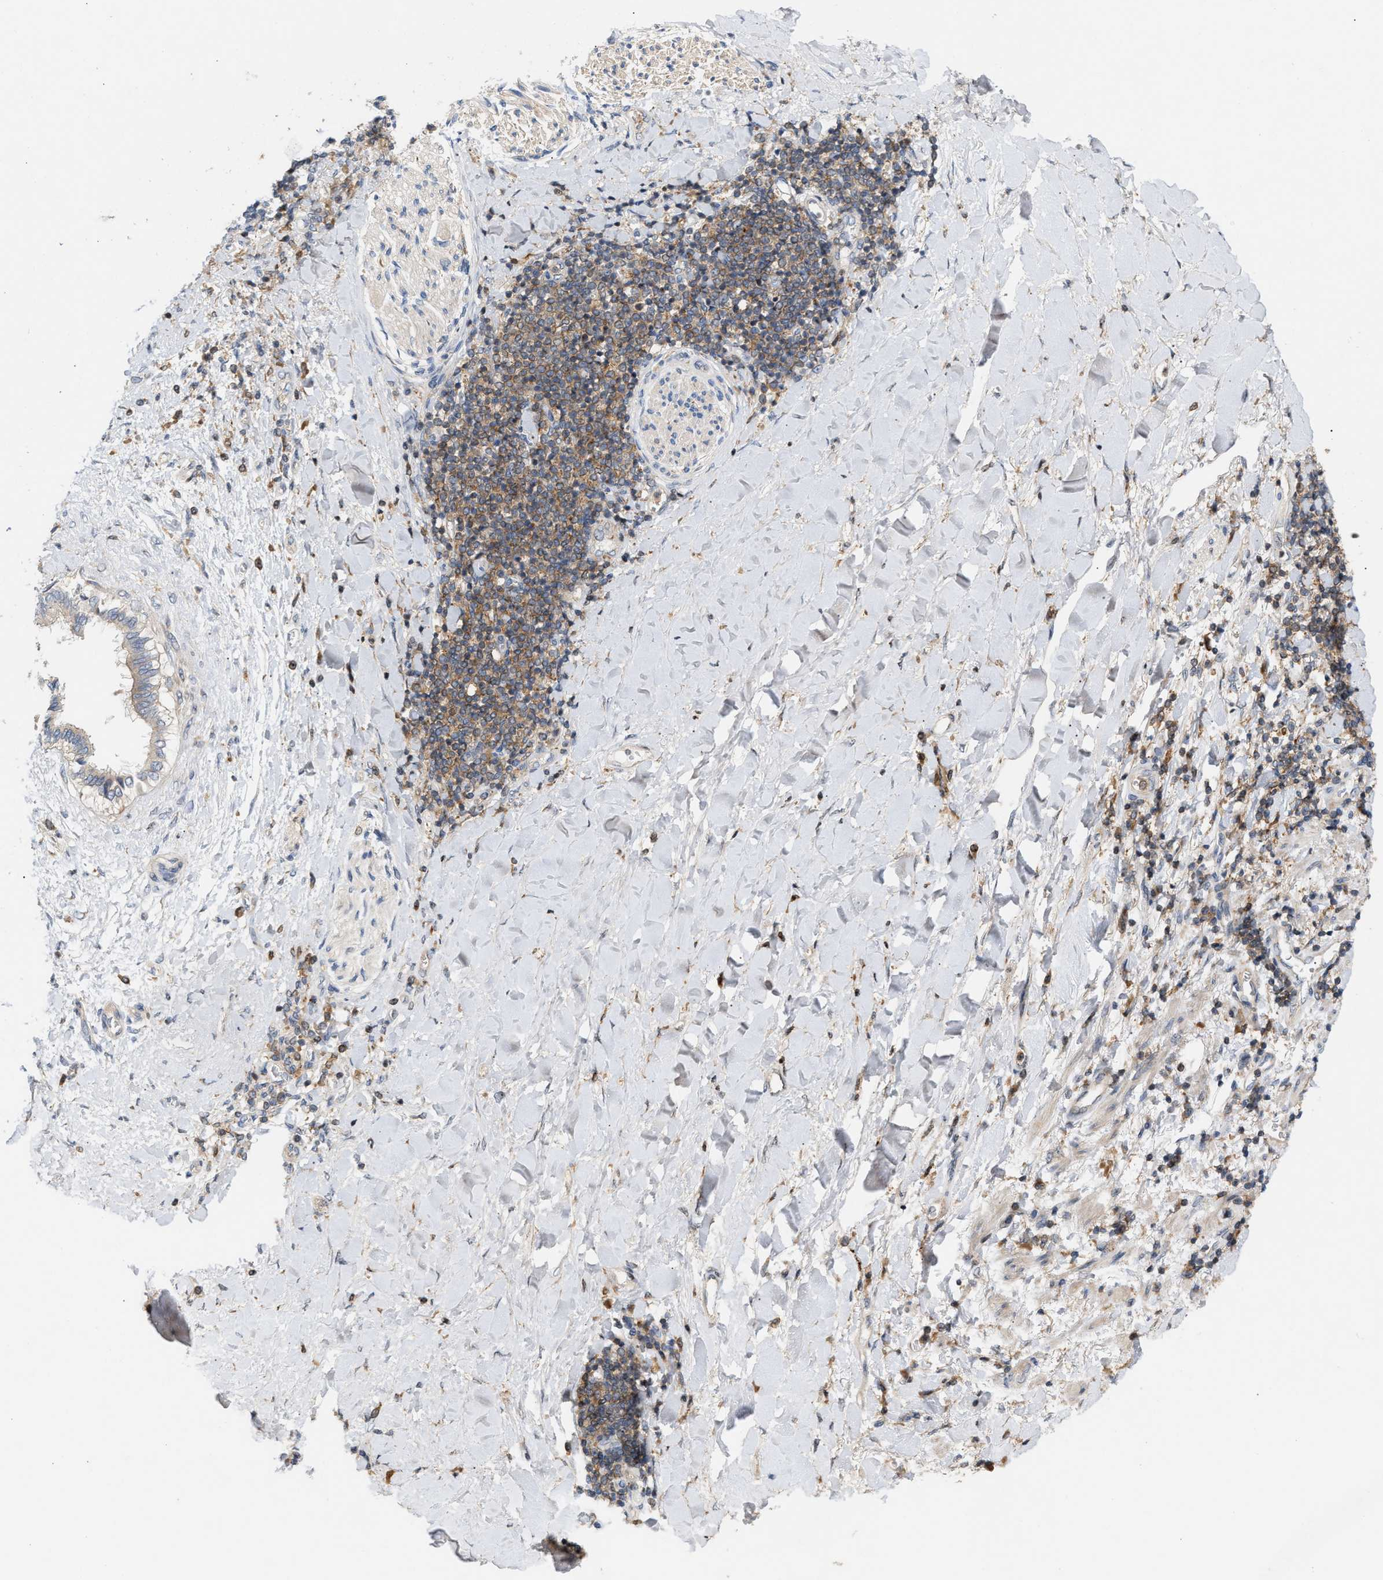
{"staining": {"intensity": "weak", "quantity": ">75%", "location": "cytoplasmic/membranous"}, "tissue": "liver cancer", "cell_type": "Tumor cells", "image_type": "cancer", "snomed": [{"axis": "morphology", "description": "Cholangiocarcinoma"}, {"axis": "topography", "description": "Liver"}], "caption": "Approximately >75% of tumor cells in human cholangiocarcinoma (liver) exhibit weak cytoplasmic/membranous protein positivity as visualized by brown immunohistochemical staining.", "gene": "DBNL", "patient": {"sex": "male", "age": 50}}